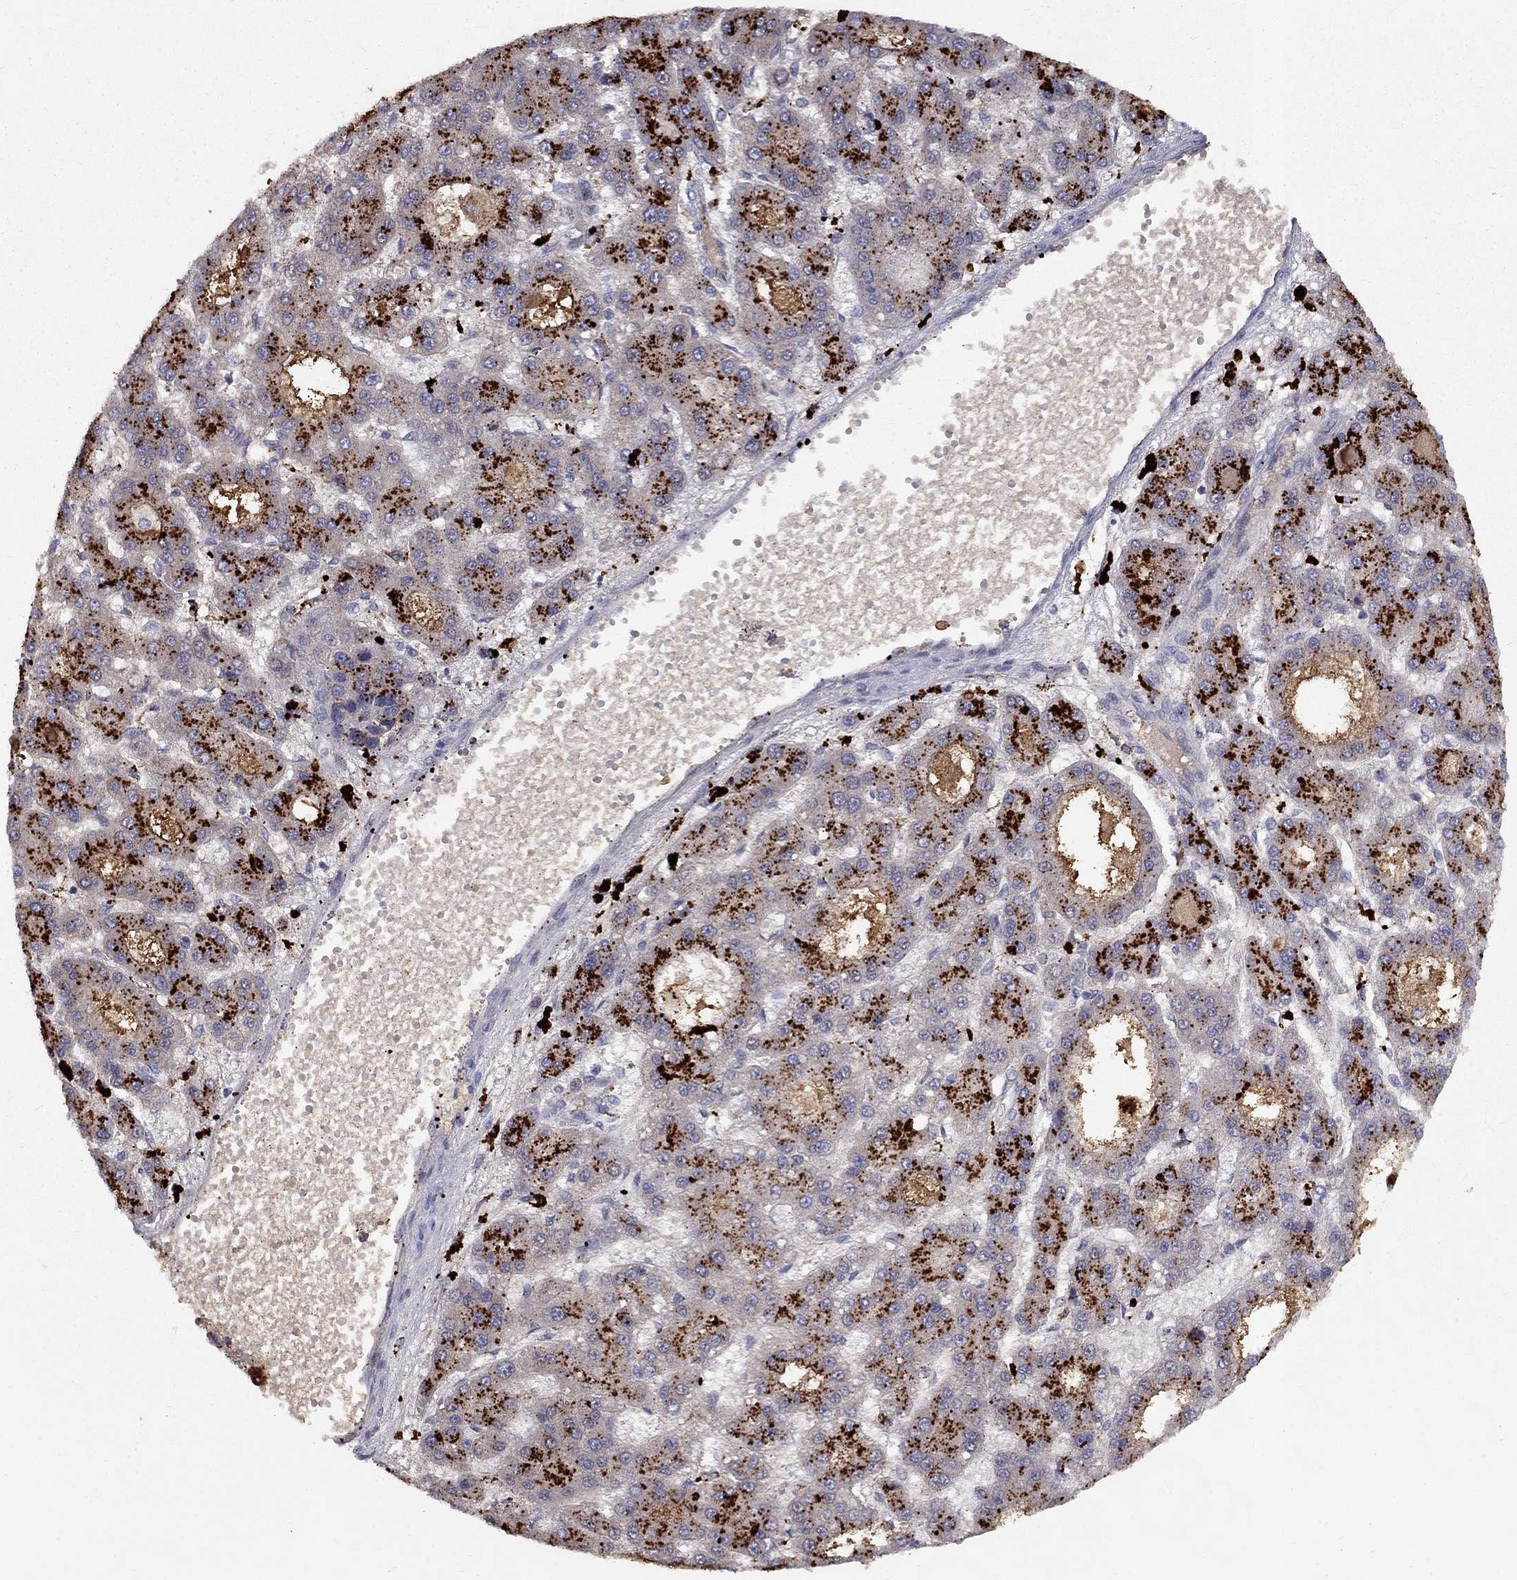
{"staining": {"intensity": "strong", "quantity": ">75%", "location": "cytoplasmic/membranous"}, "tissue": "liver cancer", "cell_type": "Tumor cells", "image_type": "cancer", "snomed": [{"axis": "morphology", "description": "Carcinoma, Hepatocellular, NOS"}, {"axis": "topography", "description": "Liver"}], "caption": "Immunohistochemical staining of liver cancer (hepatocellular carcinoma) demonstrates high levels of strong cytoplasmic/membranous positivity in approximately >75% of tumor cells.", "gene": "EPDR1", "patient": {"sex": "male", "age": 70}}